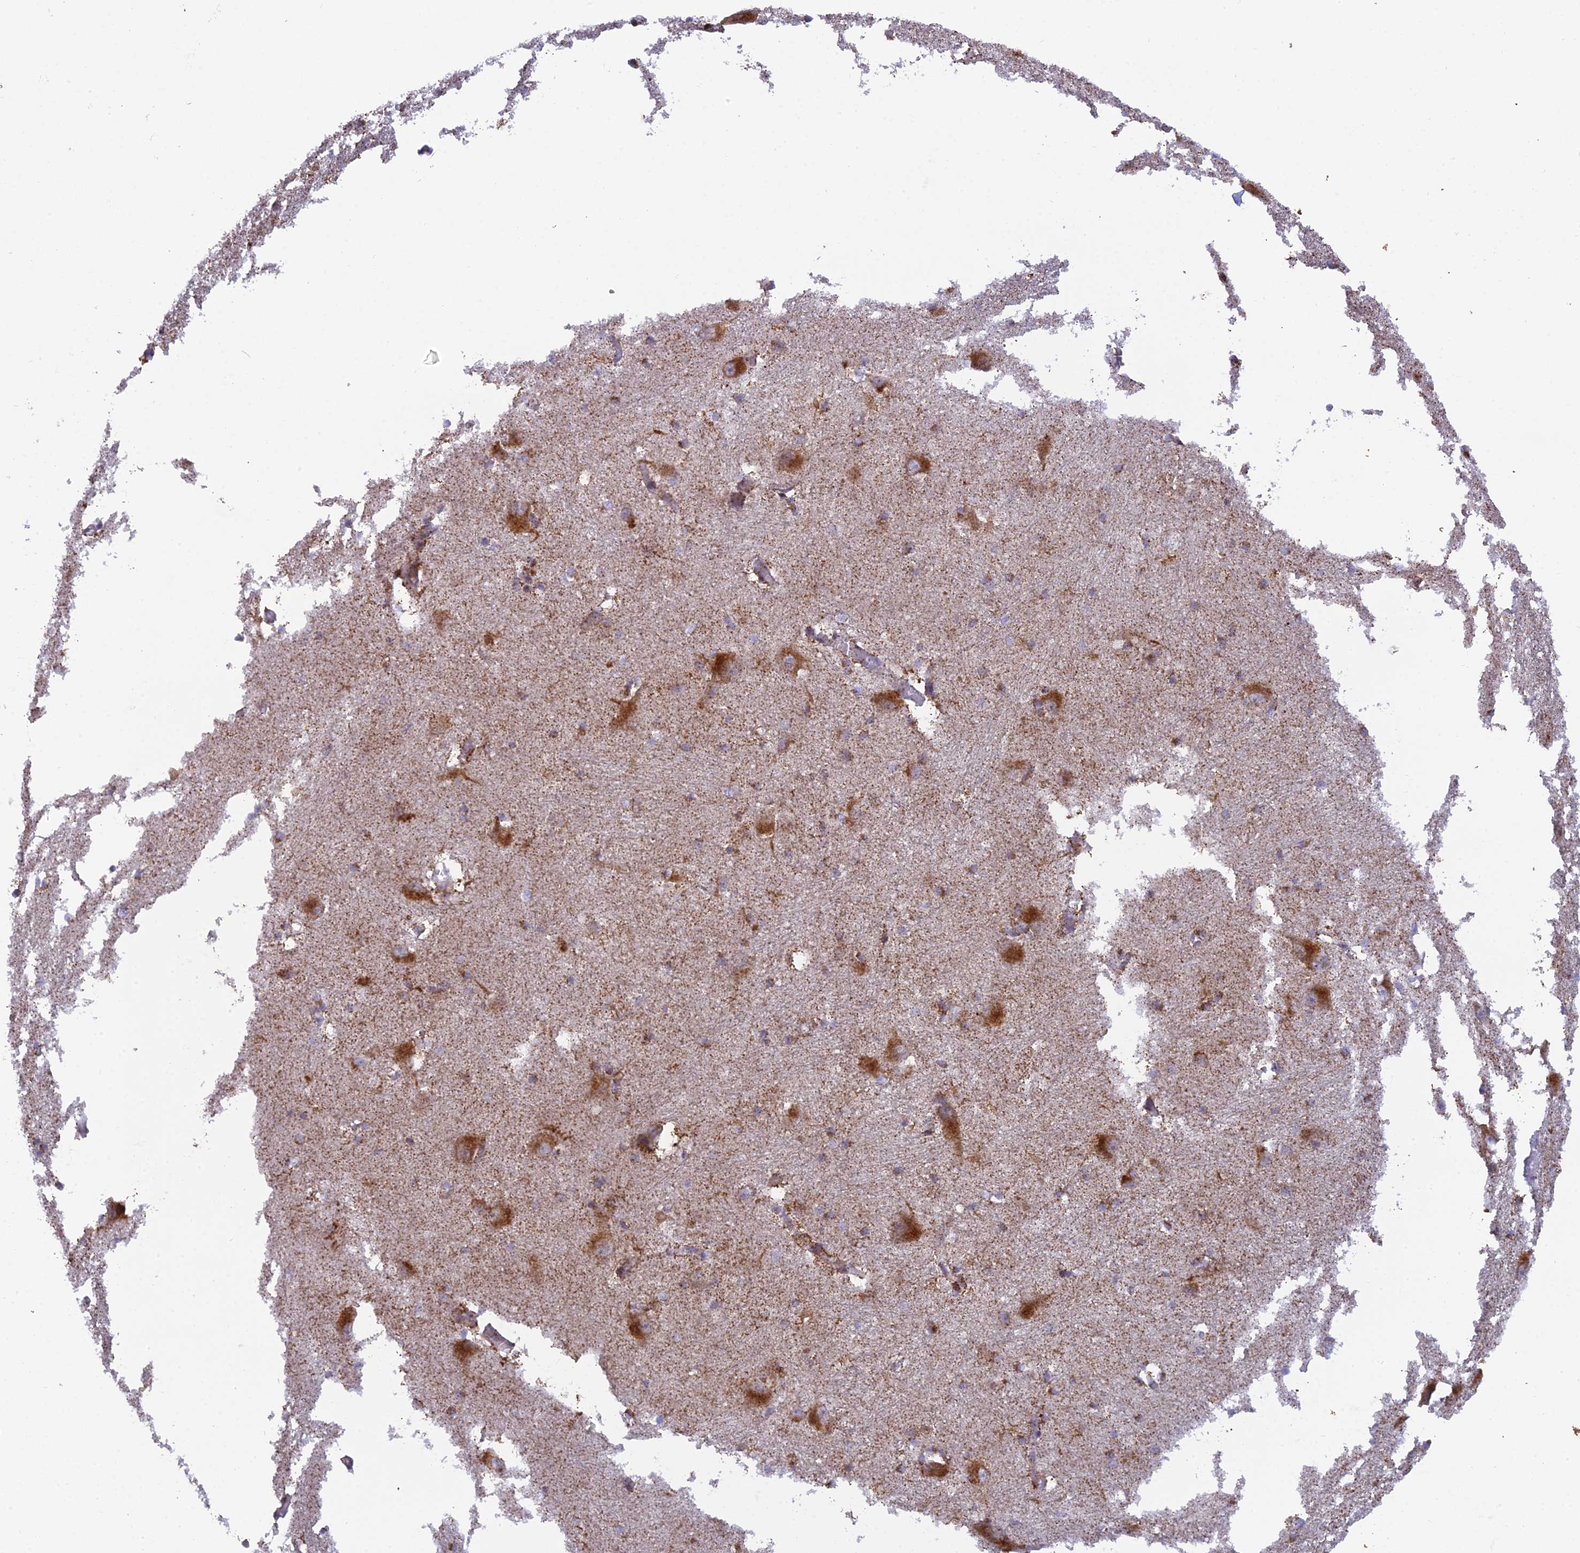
{"staining": {"intensity": "moderate", "quantity": "25%-75%", "location": "cytoplasmic/membranous"}, "tissue": "caudate", "cell_type": "Glial cells", "image_type": "normal", "snomed": [{"axis": "morphology", "description": "Normal tissue, NOS"}, {"axis": "topography", "description": "Lateral ventricle wall"}], "caption": "Immunohistochemistry (IHC) photomicrograph of normal caudate: caudate stained using immunohistochemistry (IHC) reveals medium levels of moderate protein expression localized specifically in the cytoplasmic/membranous of glial cells, appearing as a cytoplasmic/membranous brown color.", "gene": "CLCN7", "patient": {"sex": "male", "age": 37}}